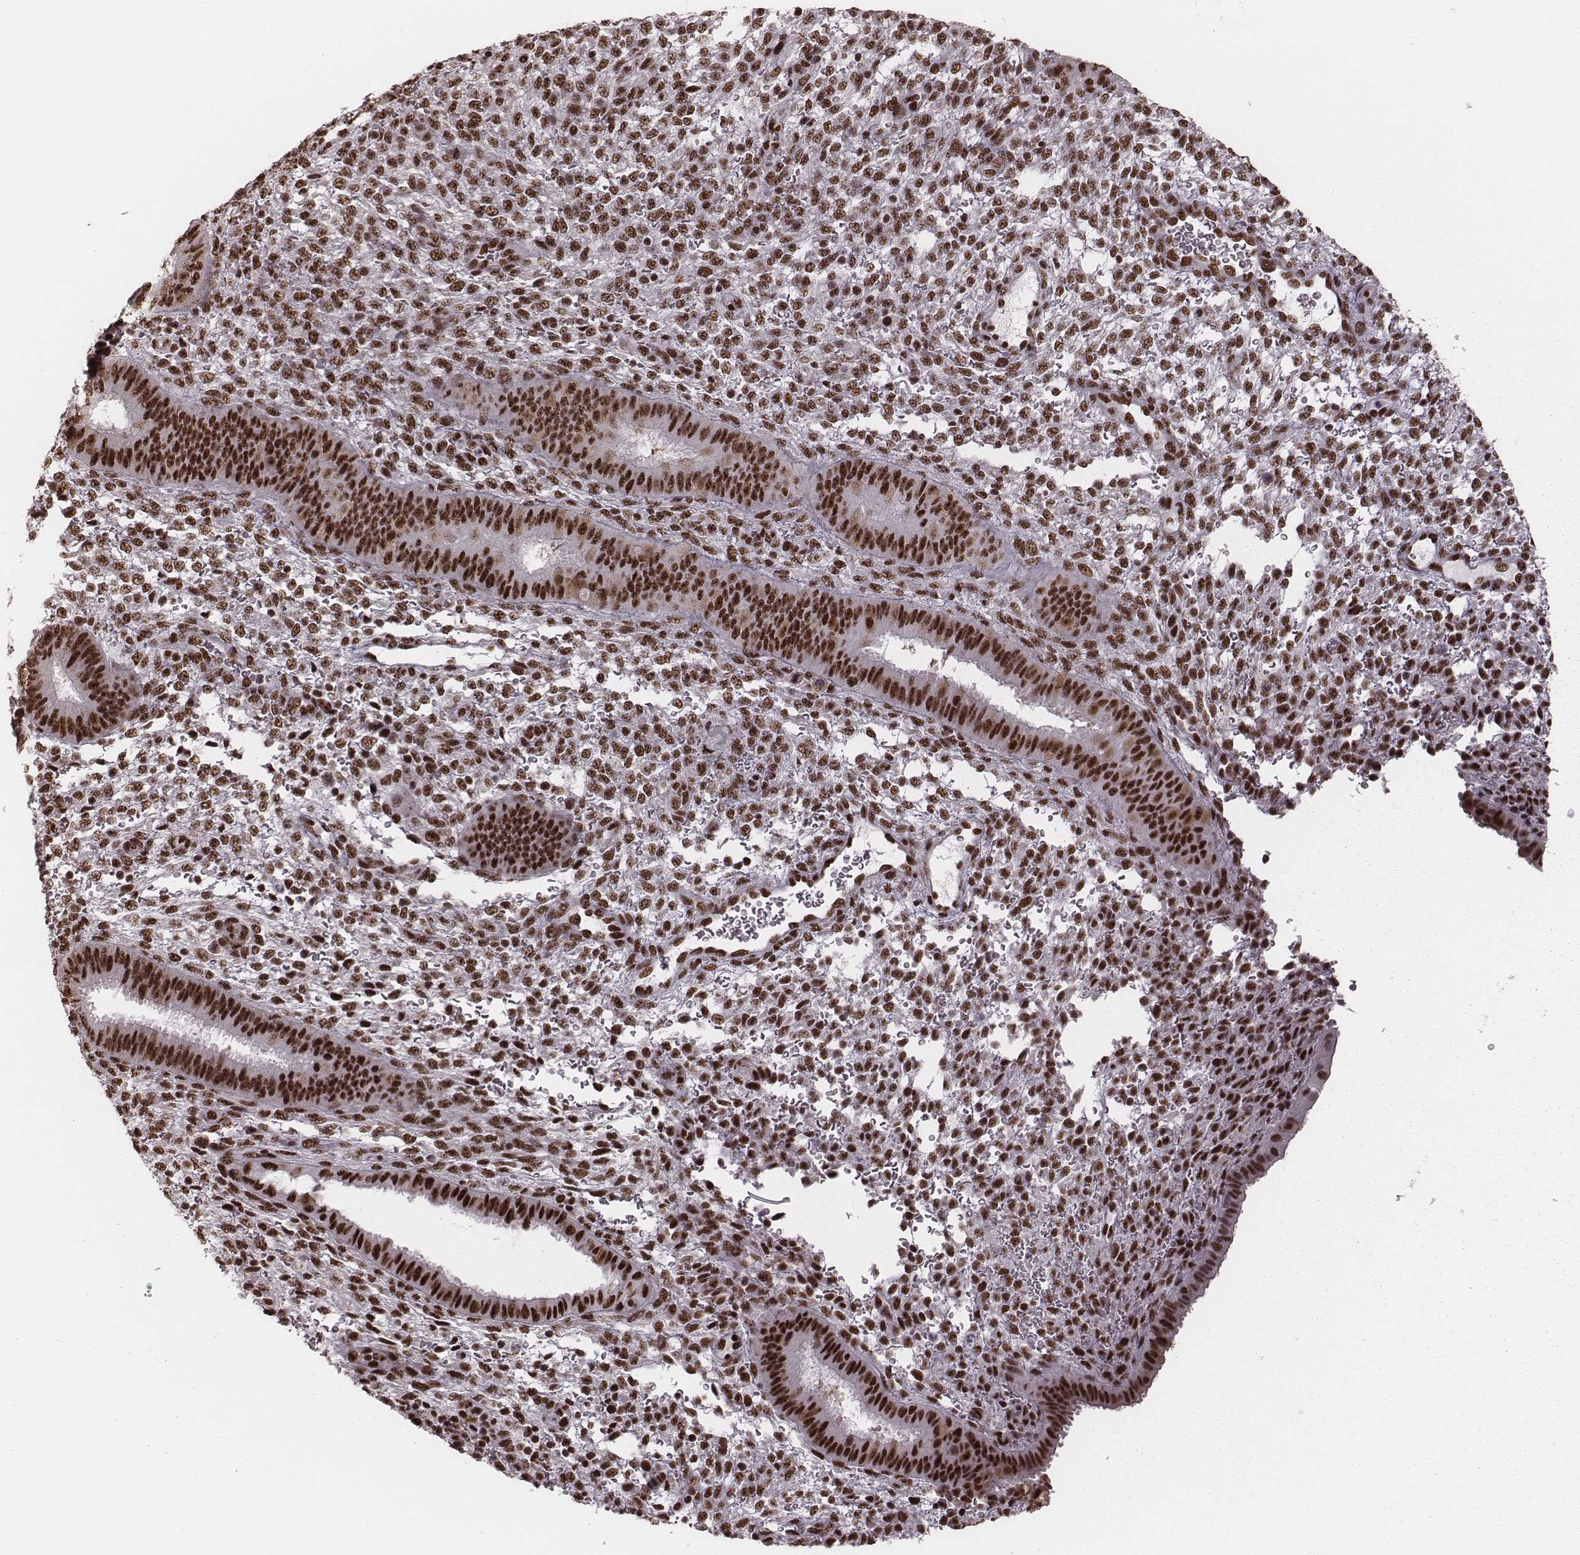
{"staining": {"intensity": "strong", "quantity": ">75%", "location": "nuclear"}, "tissue": "endometrium", "cell_type": "Cells in endometrial stroma", "image_type": "normal", "snomed": [{"axis": "morphology", "description": "Normal tissue, NOS"}, {"axis": "topography", "description": "Endometrium"}], "caption": "Protein staining reveals strong nuclear positivity in approximately >75% of cells in endometrial stroma in normal endometrium.", "gene": "LUC7L", "patient": {"sex": "female", "age": 39}}